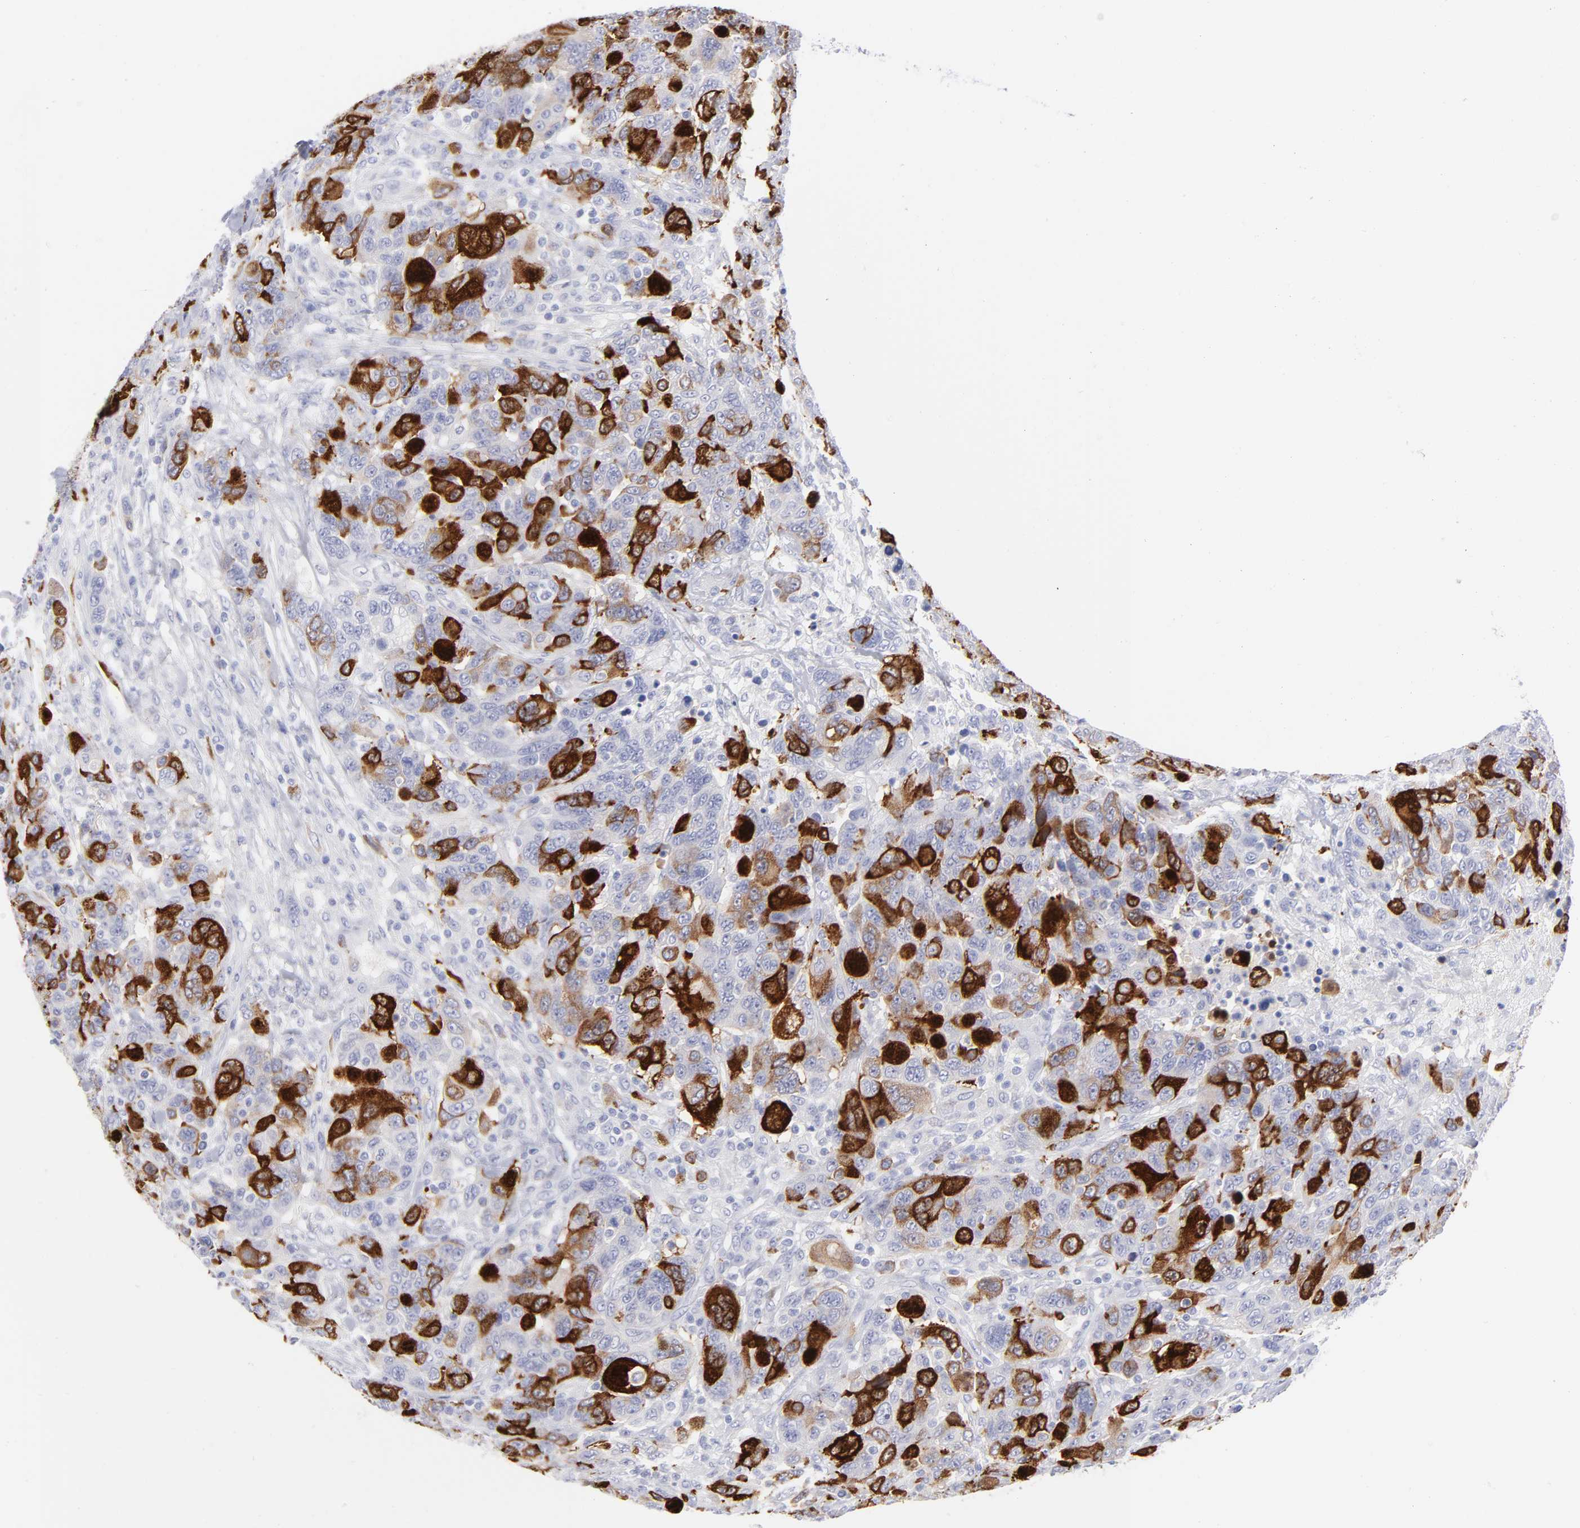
{"staining": {"intensity": "strong", "quantity": "25%-75%", "location": "cytoplasmic/membranous"}, "tissue": "breast cancer", "cell_type": "Tumor cells", "image_type": "cancer", "snomed": [{"axis": "morphology", "description": "Duct carcinoma"}, {"axis": "topography", "description": "Breast"}], "caption": "Breast cancer (invasive ductal carcinoma) tissue shows strong cytoplasmic/membranous expression in approximately 25%-75% of tumor cells Immunohistochemistry (ihc) stains the protein in brown and the nuclei are stained blue.", "gene": "CCNB1", "patient": {"sex": "female", "age": 37}}